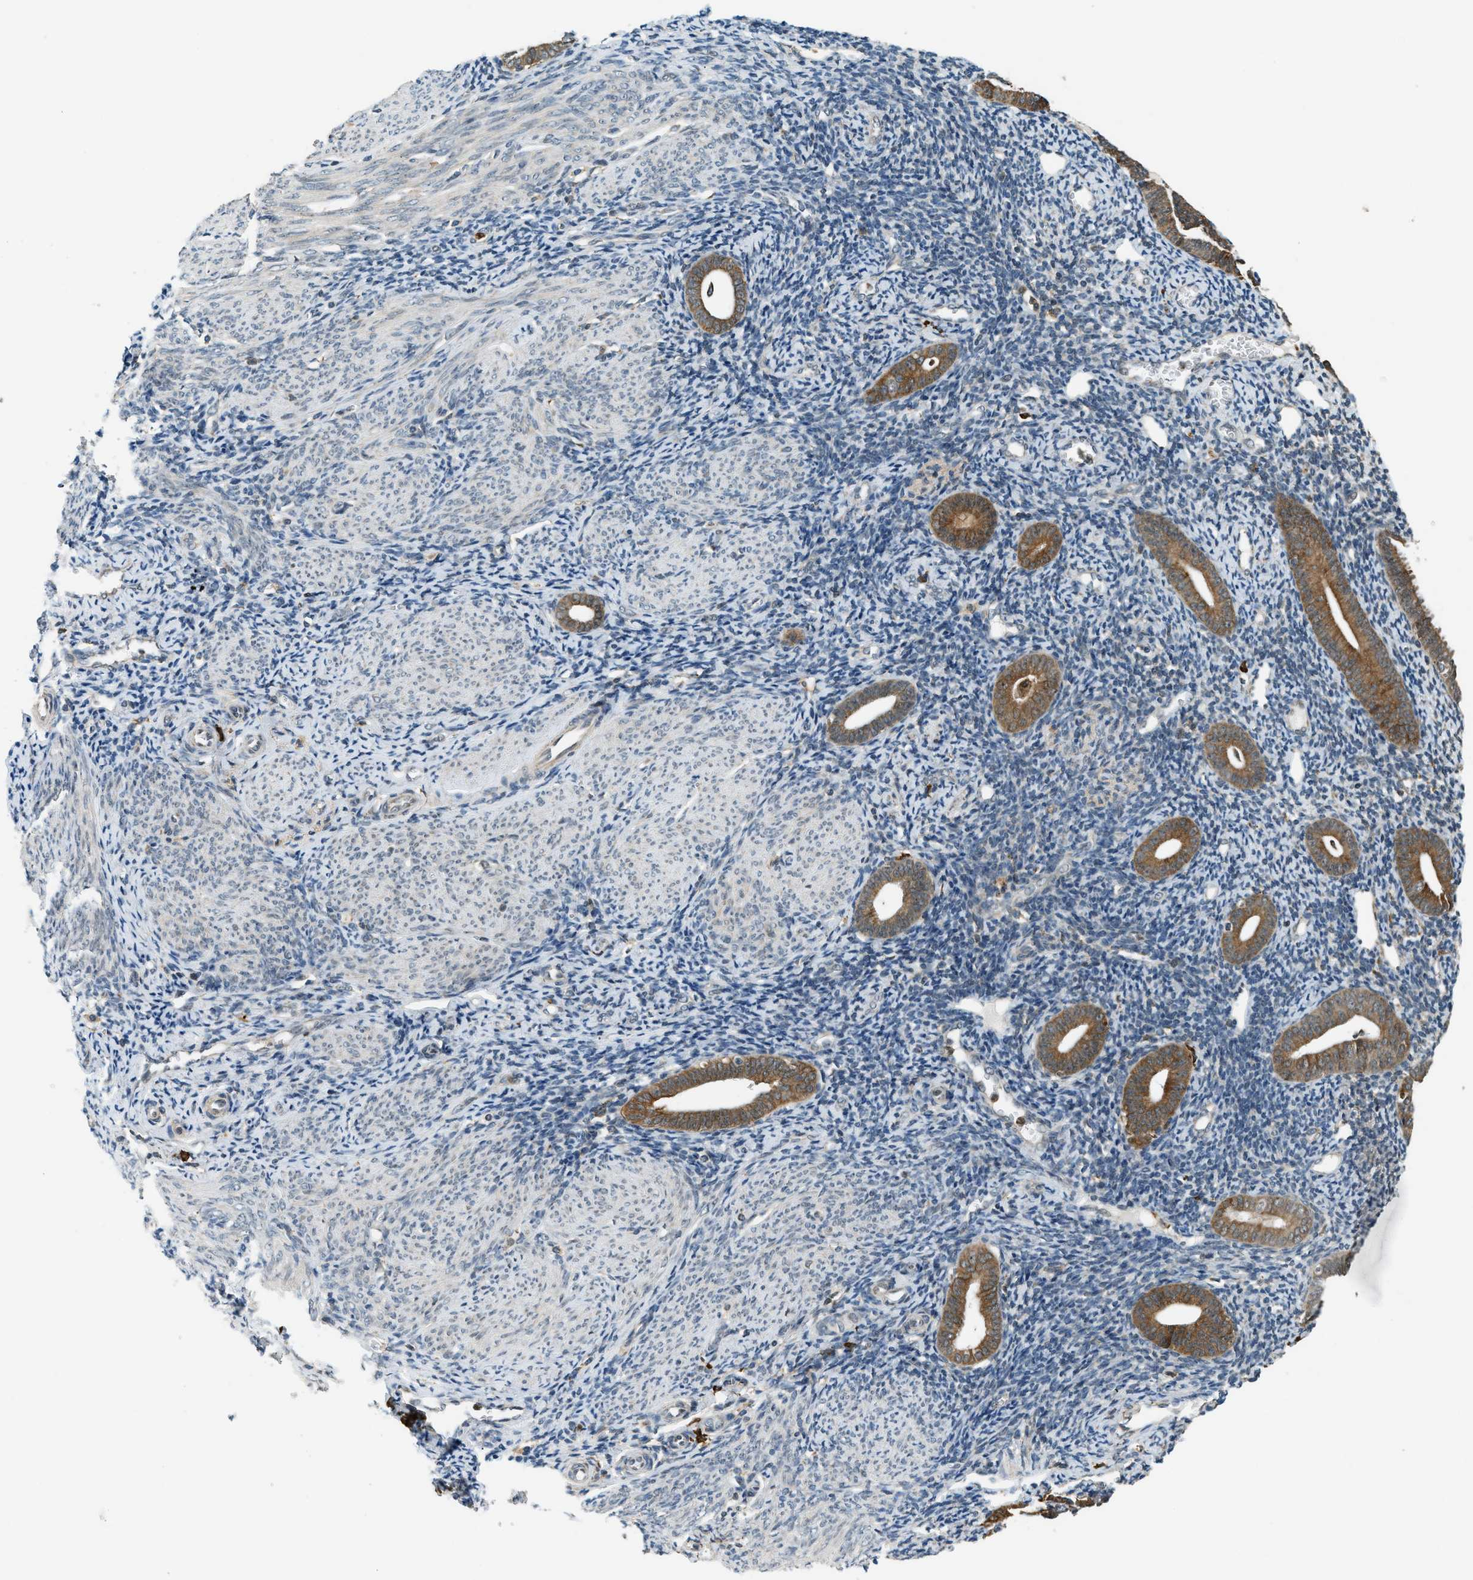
{"staining": {"intensity": "negative", "quantity": "none", "location": "none"}, "tissue": "endometrium", "cell_type": "Cells in endometrial stroma", "image_type": "normal", "snomed": [{"axis": "morphology", "description": "Normal tissue, NOS"}, {"axis": "topography", "description": "Endometrium"}], "caption": "Protein analysis of unremarkable endometrium shows no significant positivity in cells in endometrial stroma.", "gene": "SEMA4D", "patient": {"sex": "female", "age": 50}}